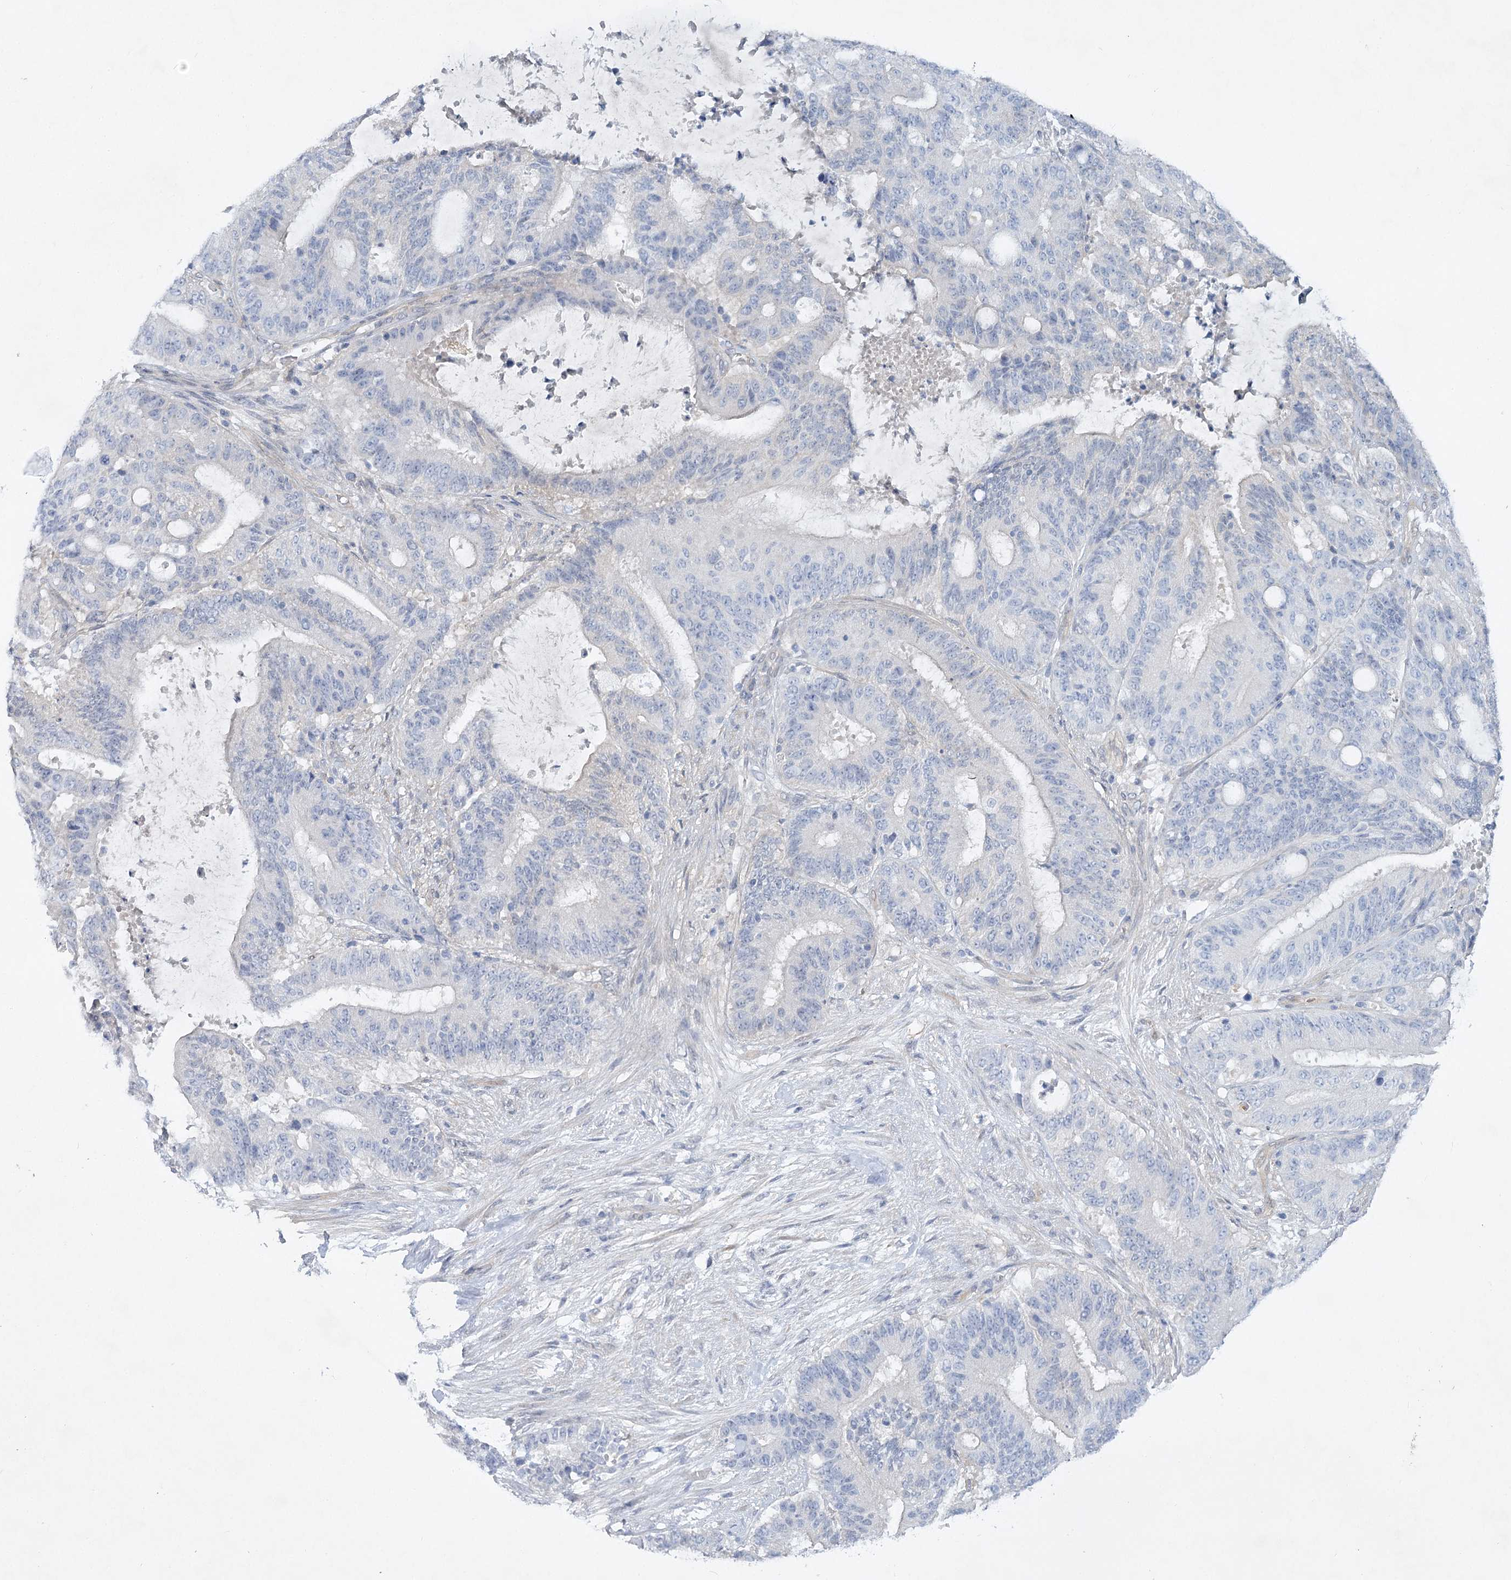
{"staining": {"intensity": "negative", "quantity": "none", "location": "none"}, "tissue": "liver cancer", "cell_type": "Tumor cells", "image_type": "cancer", "snomed": [{"axis": "morphology", "description": "Normal tissue, NOS"}, {"axis": "morphology", "description": "Cholangiocarcinoma"}, {"axis": "topography", "description": "Liver"}, {"axis": "topography", "description": "Peripheral nerve tissue"}], "caption": "The histopathology image displays no significant staining in tumor cells of liver cancer (cholangiocarcinoma). (DAB immunohistochemistry with hematoxylin counter stain).", "gene": "AAMDC", "patient": {"sex": "female", "age": 73}}